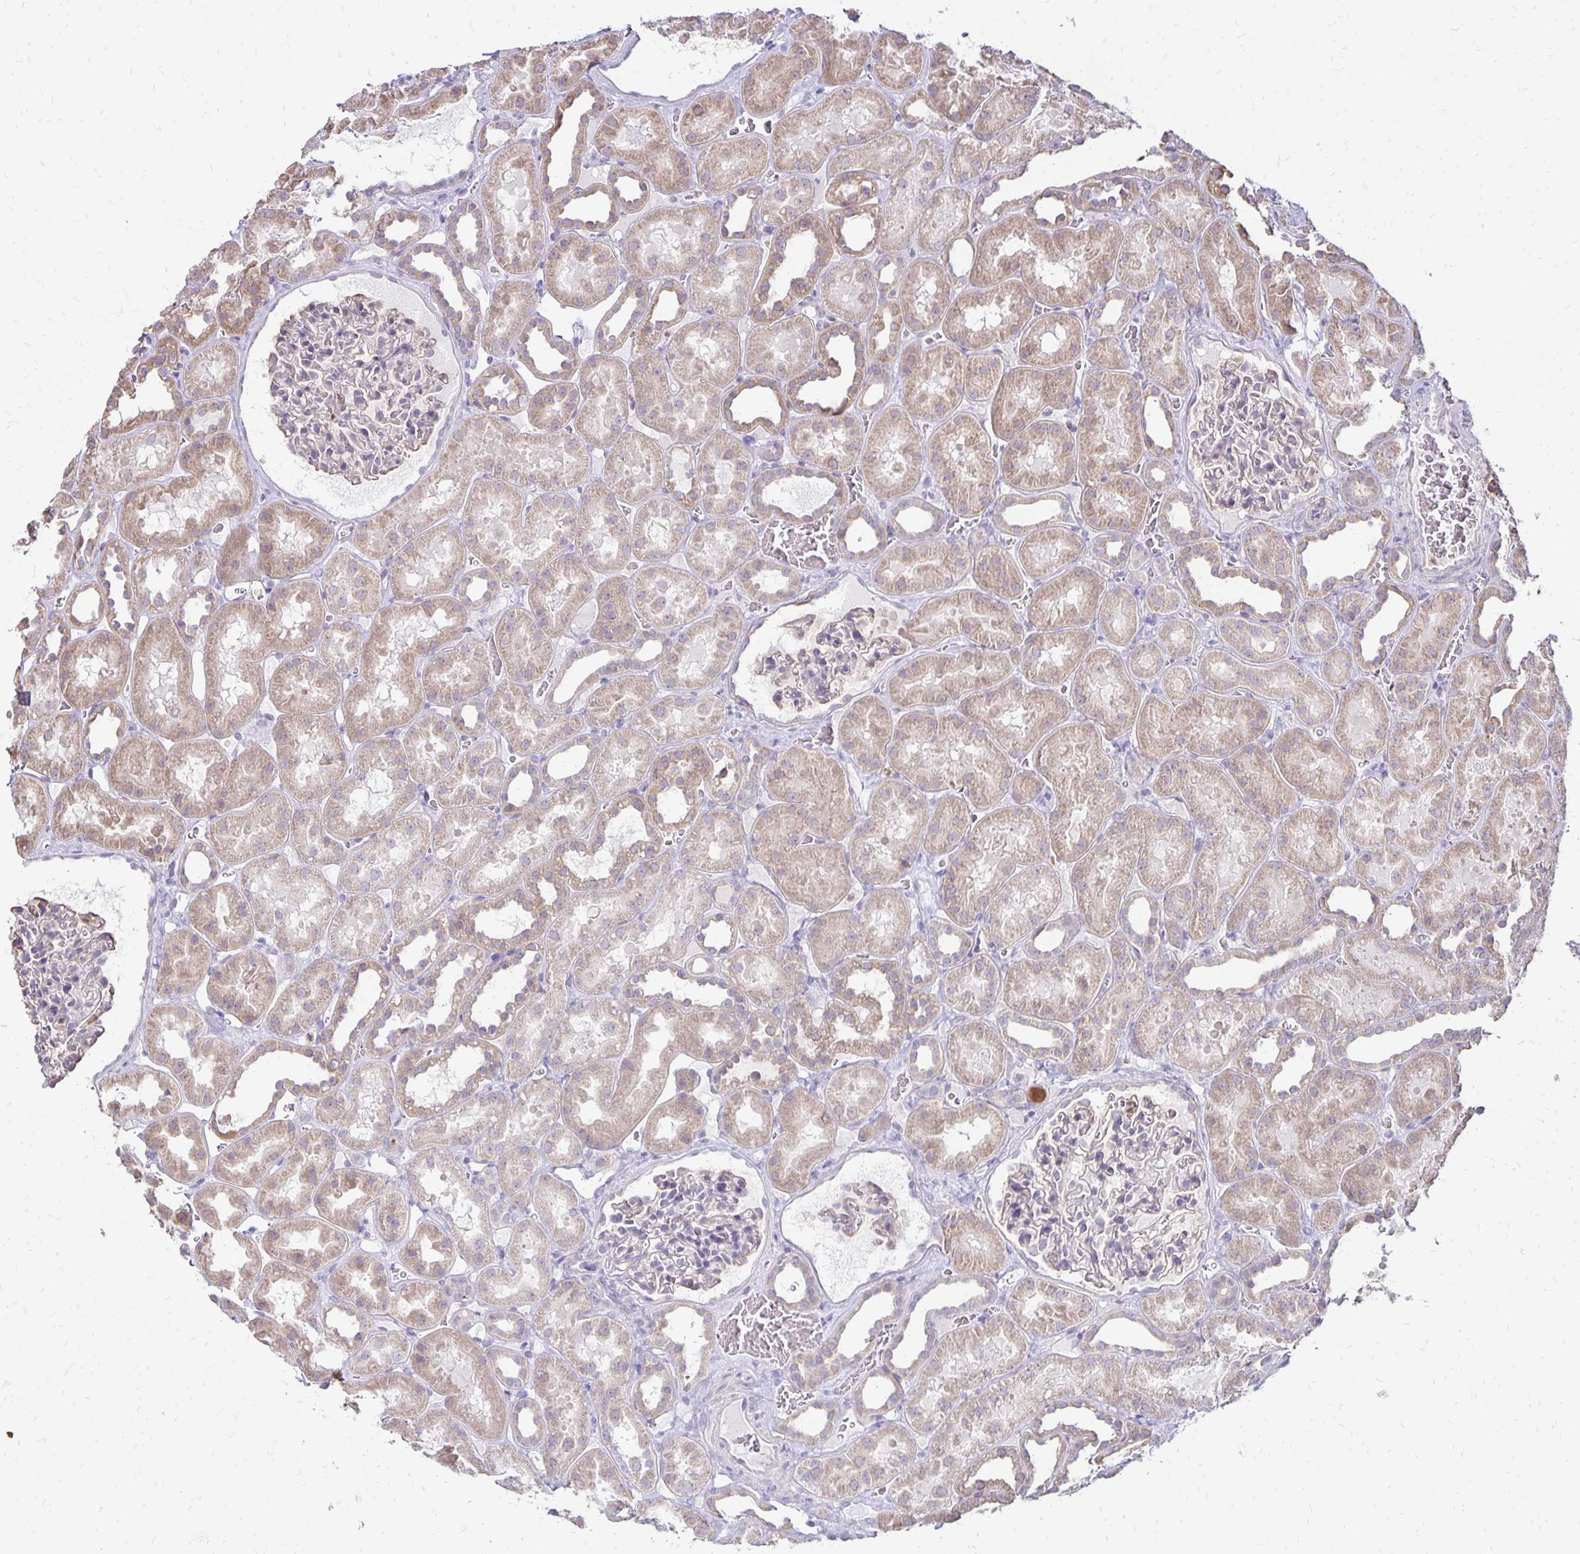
{"staining": {"intensity": "weak", "quantity": "<25%", "location": "cytoplasmic/membranous"}, "tissue": "kidney", "cell_type": "Cells in glomeruli", "image_type": "normal", "snomed": [{"axis": "morphology", "description": "Normal tissue, NOS"}, {"axis": "topography", "description": "Kidney"}], "caption": "This is an IHC image of unremarkable kidney. There is no staining in cells in glomeruli.", "gene": "FN3K", "patient": {"sex": "female", "age": 41}}